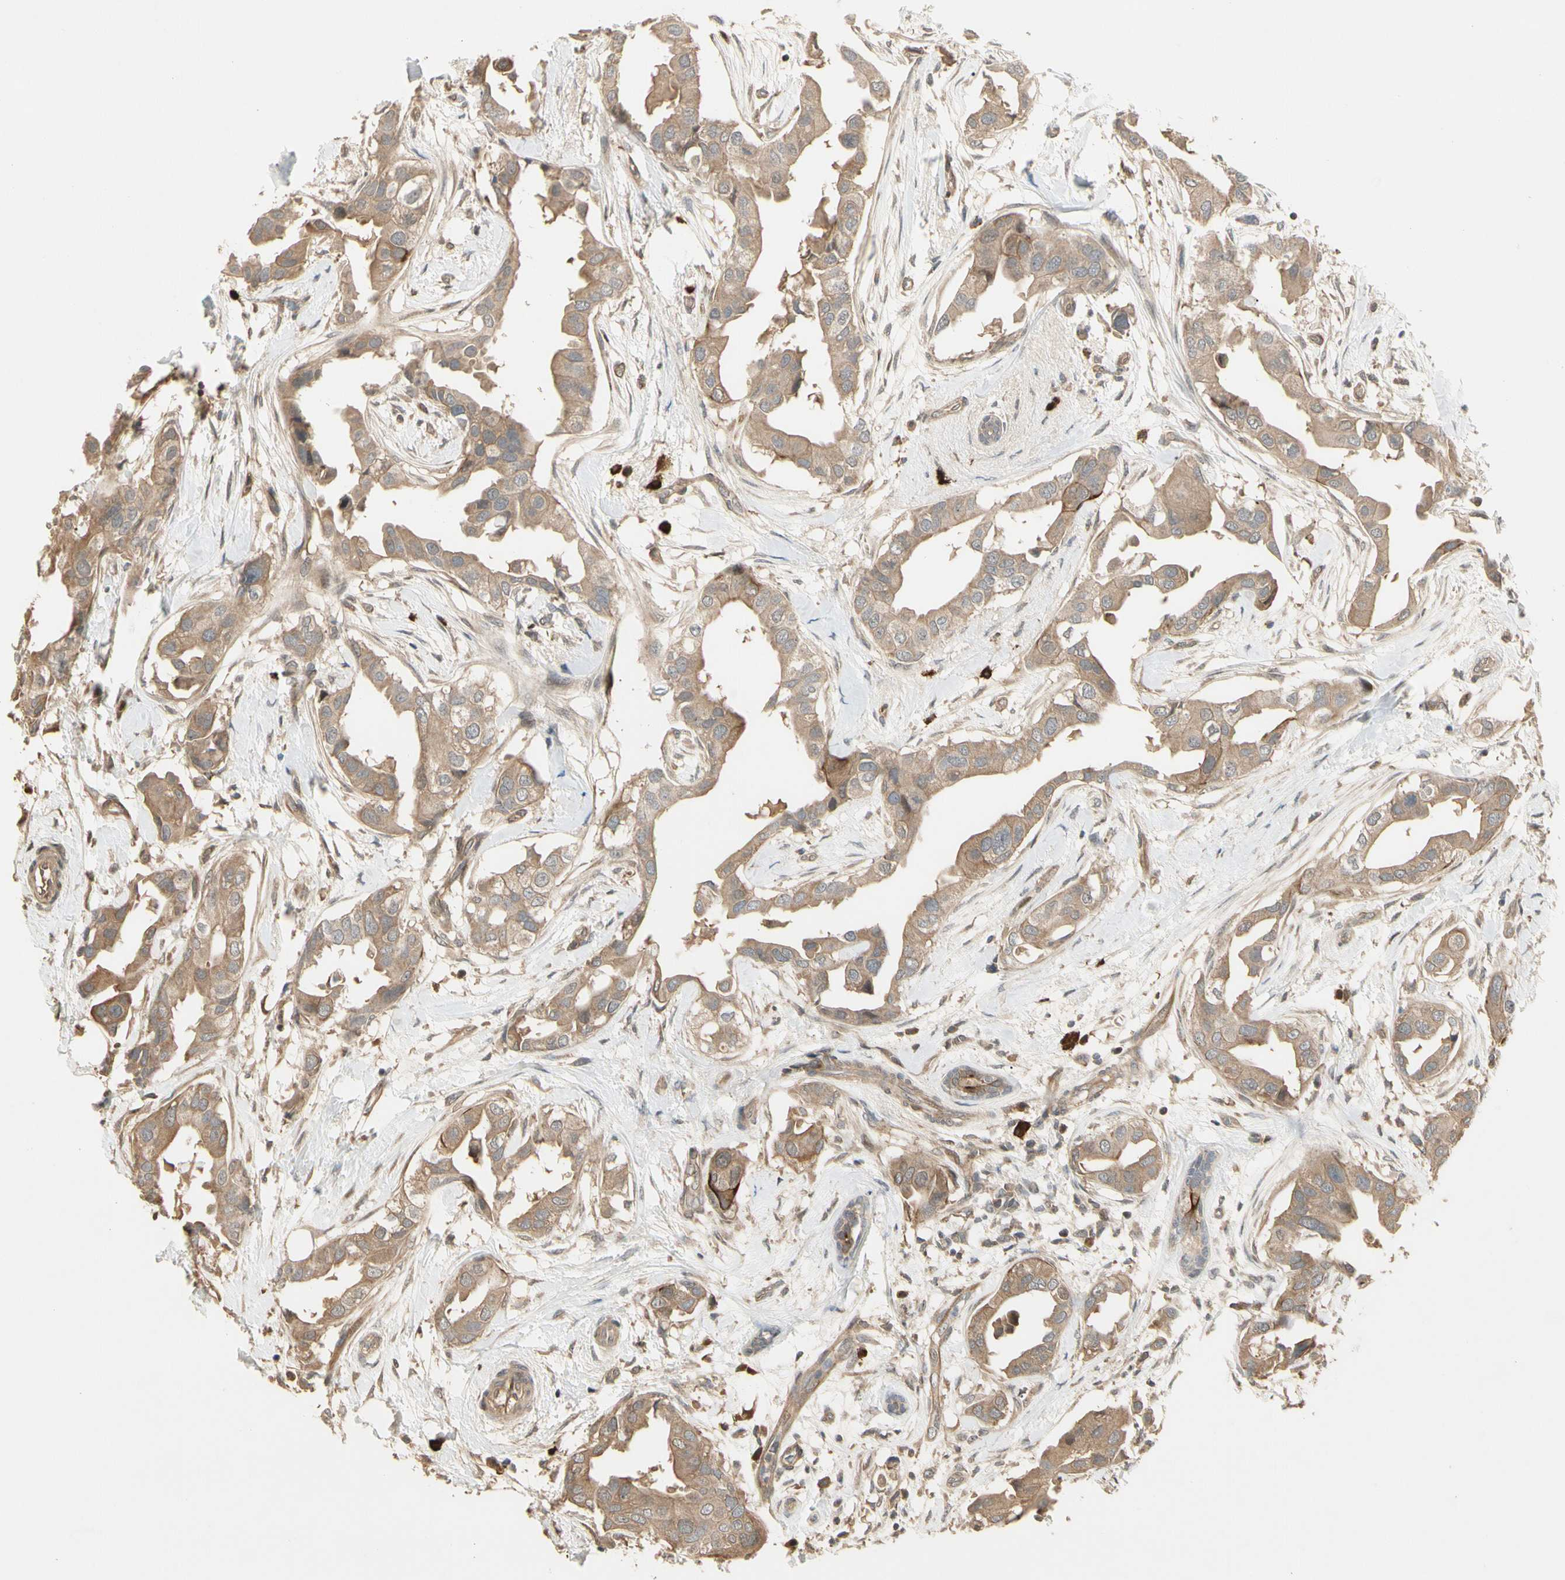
{"staining": {"intensity": "weak", "quantity": ">75%", "location": "cytoplasmic/membranous"}, "tissue": "breast cancer", "cell_type": "Tumor cells", "image_type": "cancer", "snomed": [{"axis": "morphology", "description": "Duct carcinoma"}, {"axis": "topography", "description": "Breast"}], "caption": "Immunohistochemical staining of breast cancer shows weak cytoplasmic/membranous protein staining in approximately >75% of tumor cells.", "gene": "ATG4C", "patient": {"sex": "female", "age": 40}}